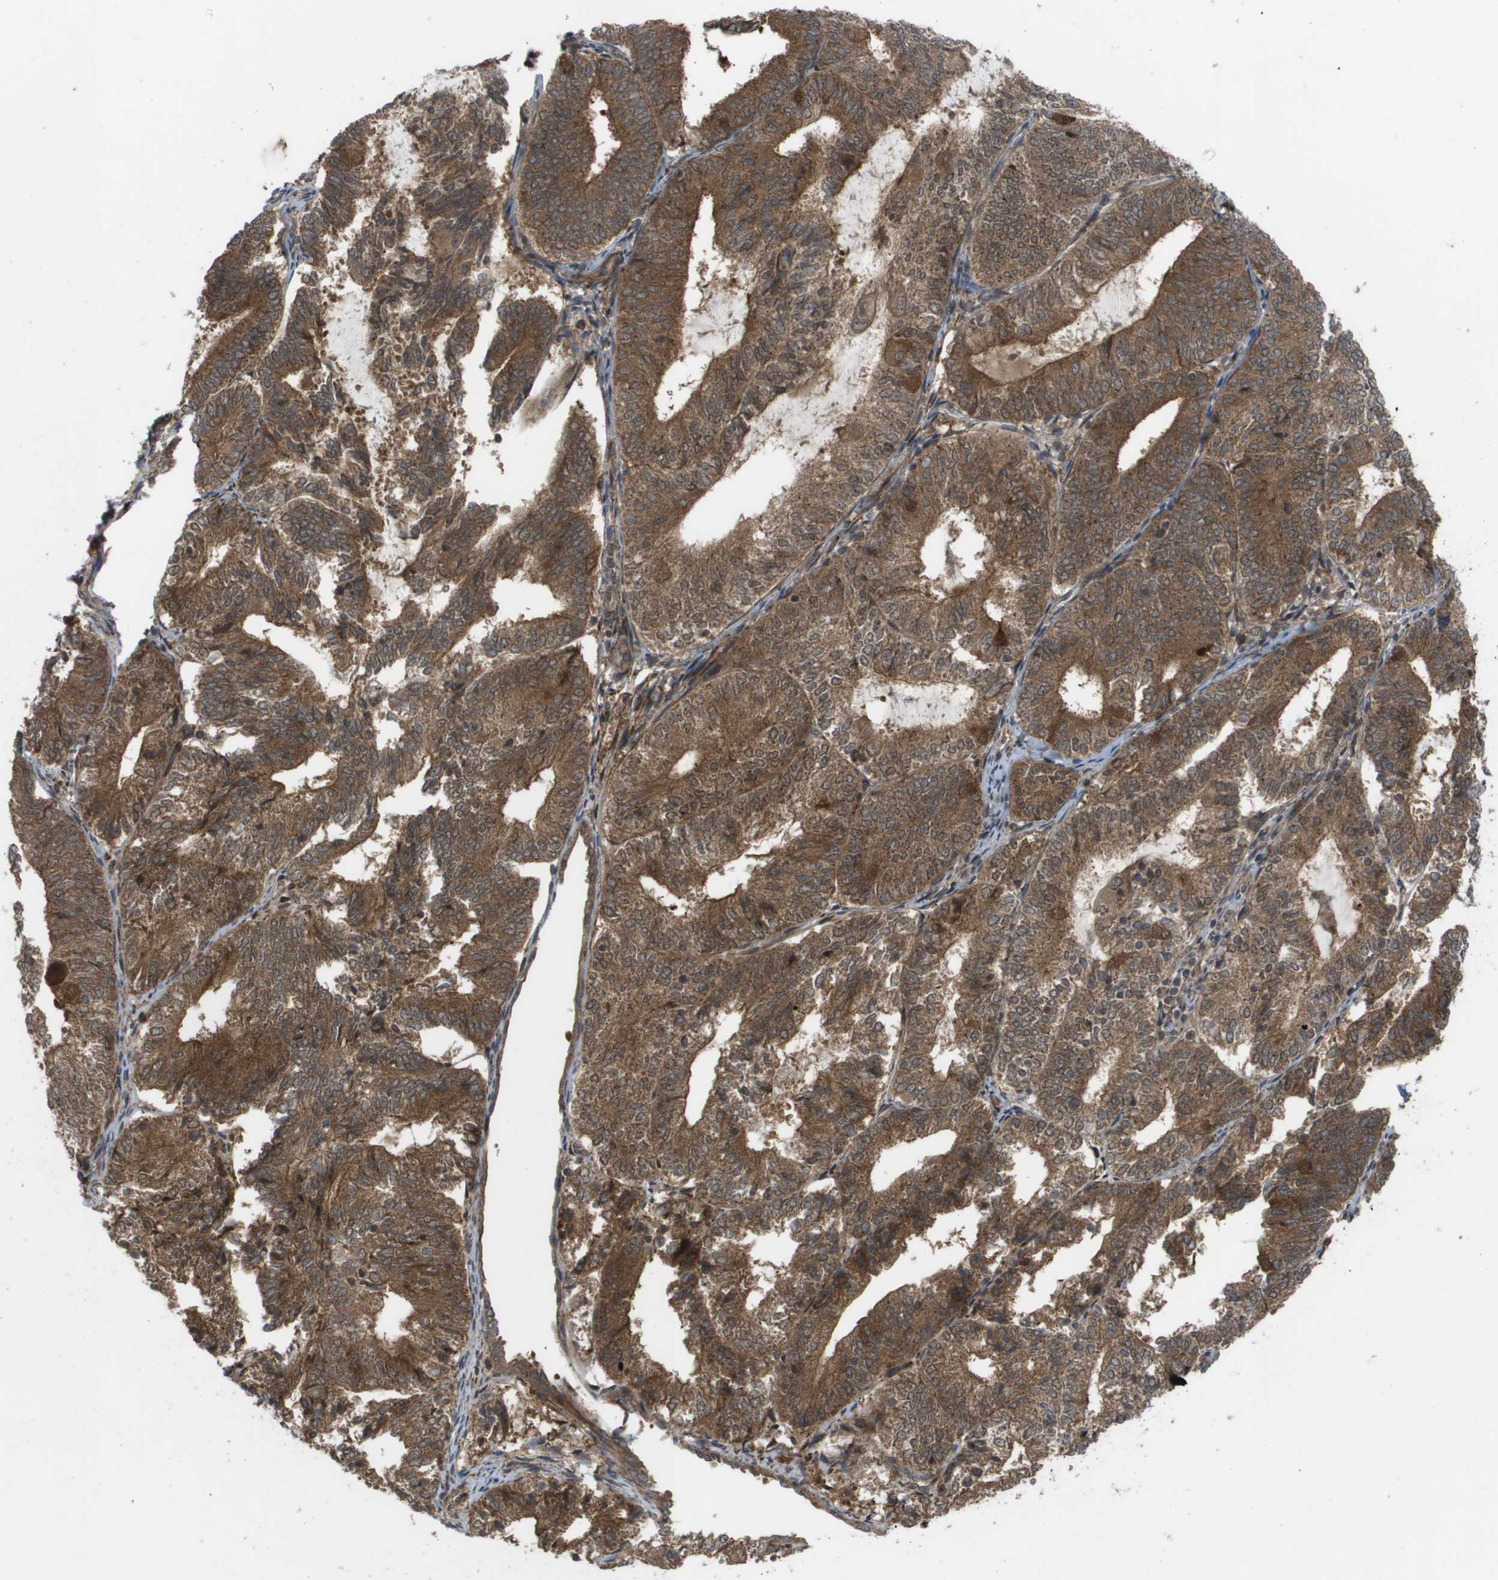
{"staining": {"intensity": "moderate", "quantity": ">75%", "location": "cytoplasmic/membranous,nuclear"}, "tissue": "endometrial cancer", "cell_type": "Tumor cells", "image_type": "cancer", "snomed": [{"axis": "morphology", "description": "Adenocarcinoma, NOS"}, {"axis": "topography", "description": "Endometrium"}], "caption": "Brown immunohistochemical staining in human endometrial adenocarcinoma displays moderate cytoplasmic/membranous and nuclear staining in about >75% of tumor cells. (DAB (3,3'-diaminobenzidine) = brown stain, brightfield microscopy at high magnification).", "gene": "CTPS2", "patient": {"sex": "female", "age": 81}}